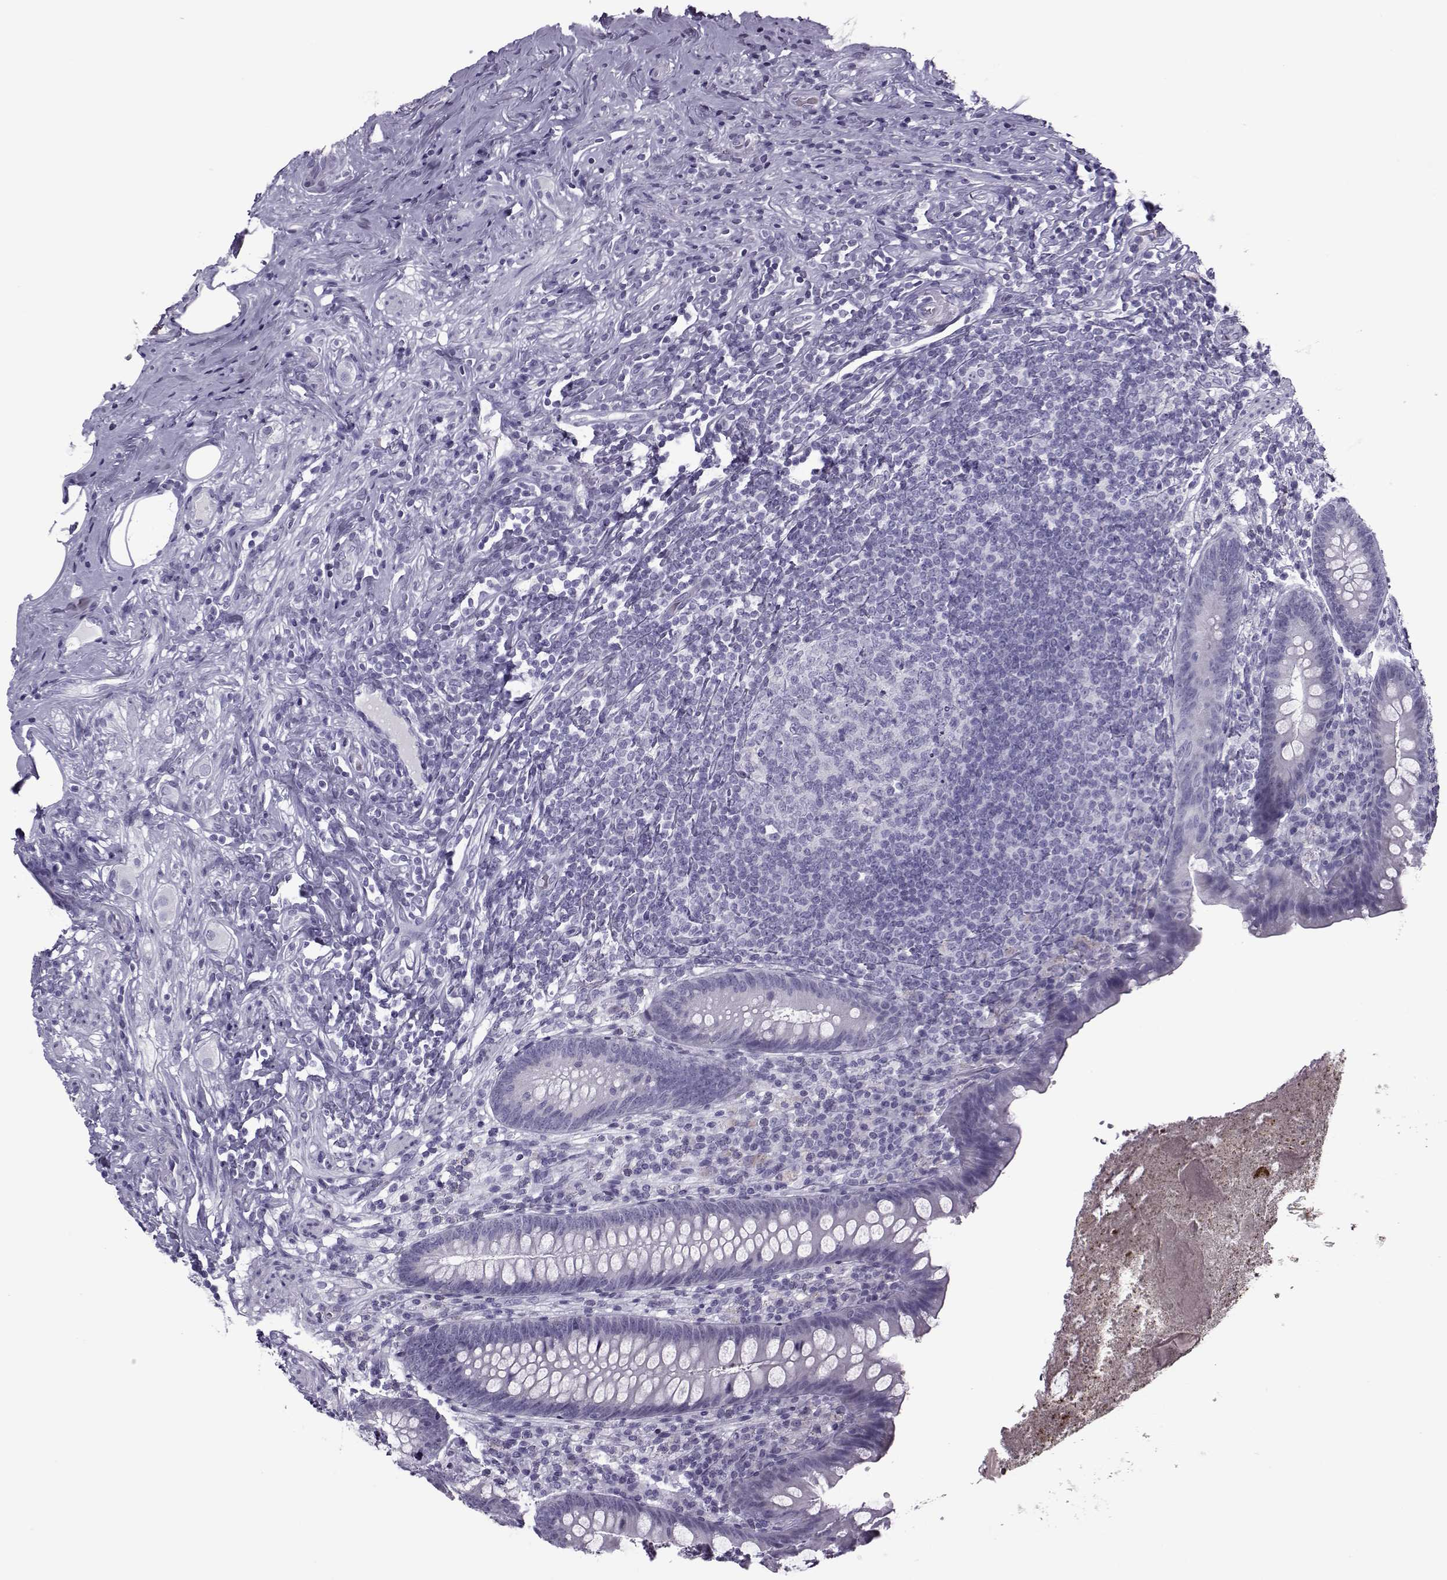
{"staining": {"intensity": "negative", "quantity": "none", "location": "none"}, "tissue": "appendix", "cell_type": "Glandular cells", "image_type": "normal", "snomed": [{"axis": "morphology", "description": "Normal tissue, NOS"}, {"axis": "topography", "description": "Appendix"}], "caption": "Histopathology image shows no protein staining in glandular cells of unremarkable appendix.", "gene": "OIP5", "patient": {"sex": "male", "age": 47}}